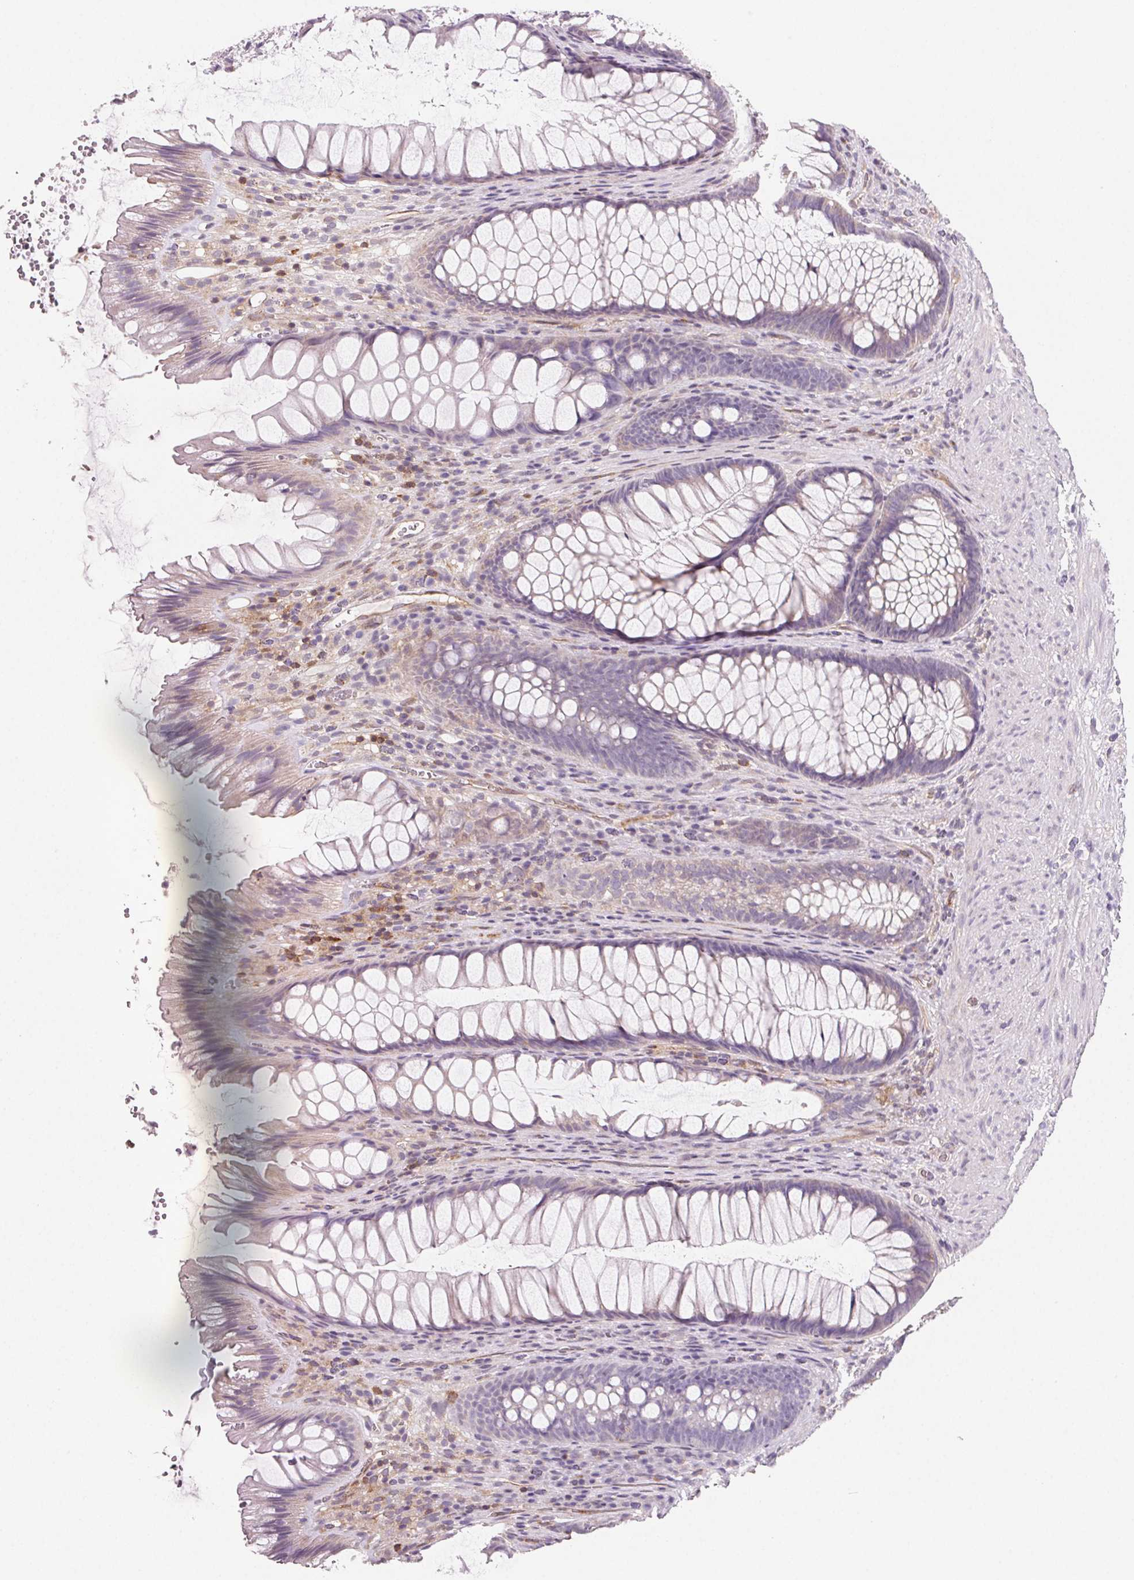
{"staining": {"intensity": "negative", "quantity": "none", "location": "none"}, "tissue": "rectum", "cell_type": "Glandular cells", "image_type": "normal", "snomed": [{"axis": "morphology", "description": "Normal tissue, NOS"}, {"axis": "topography", "description": "Rectum"}], "caption": "A high-resolution photomicrograph shows immunohistochemistry (IHC) staining of normal rectum, which demonstrates no significant staining in glandular cells.", "gene": "GBP1", "patient": {"sex": "male", "age": 53}}